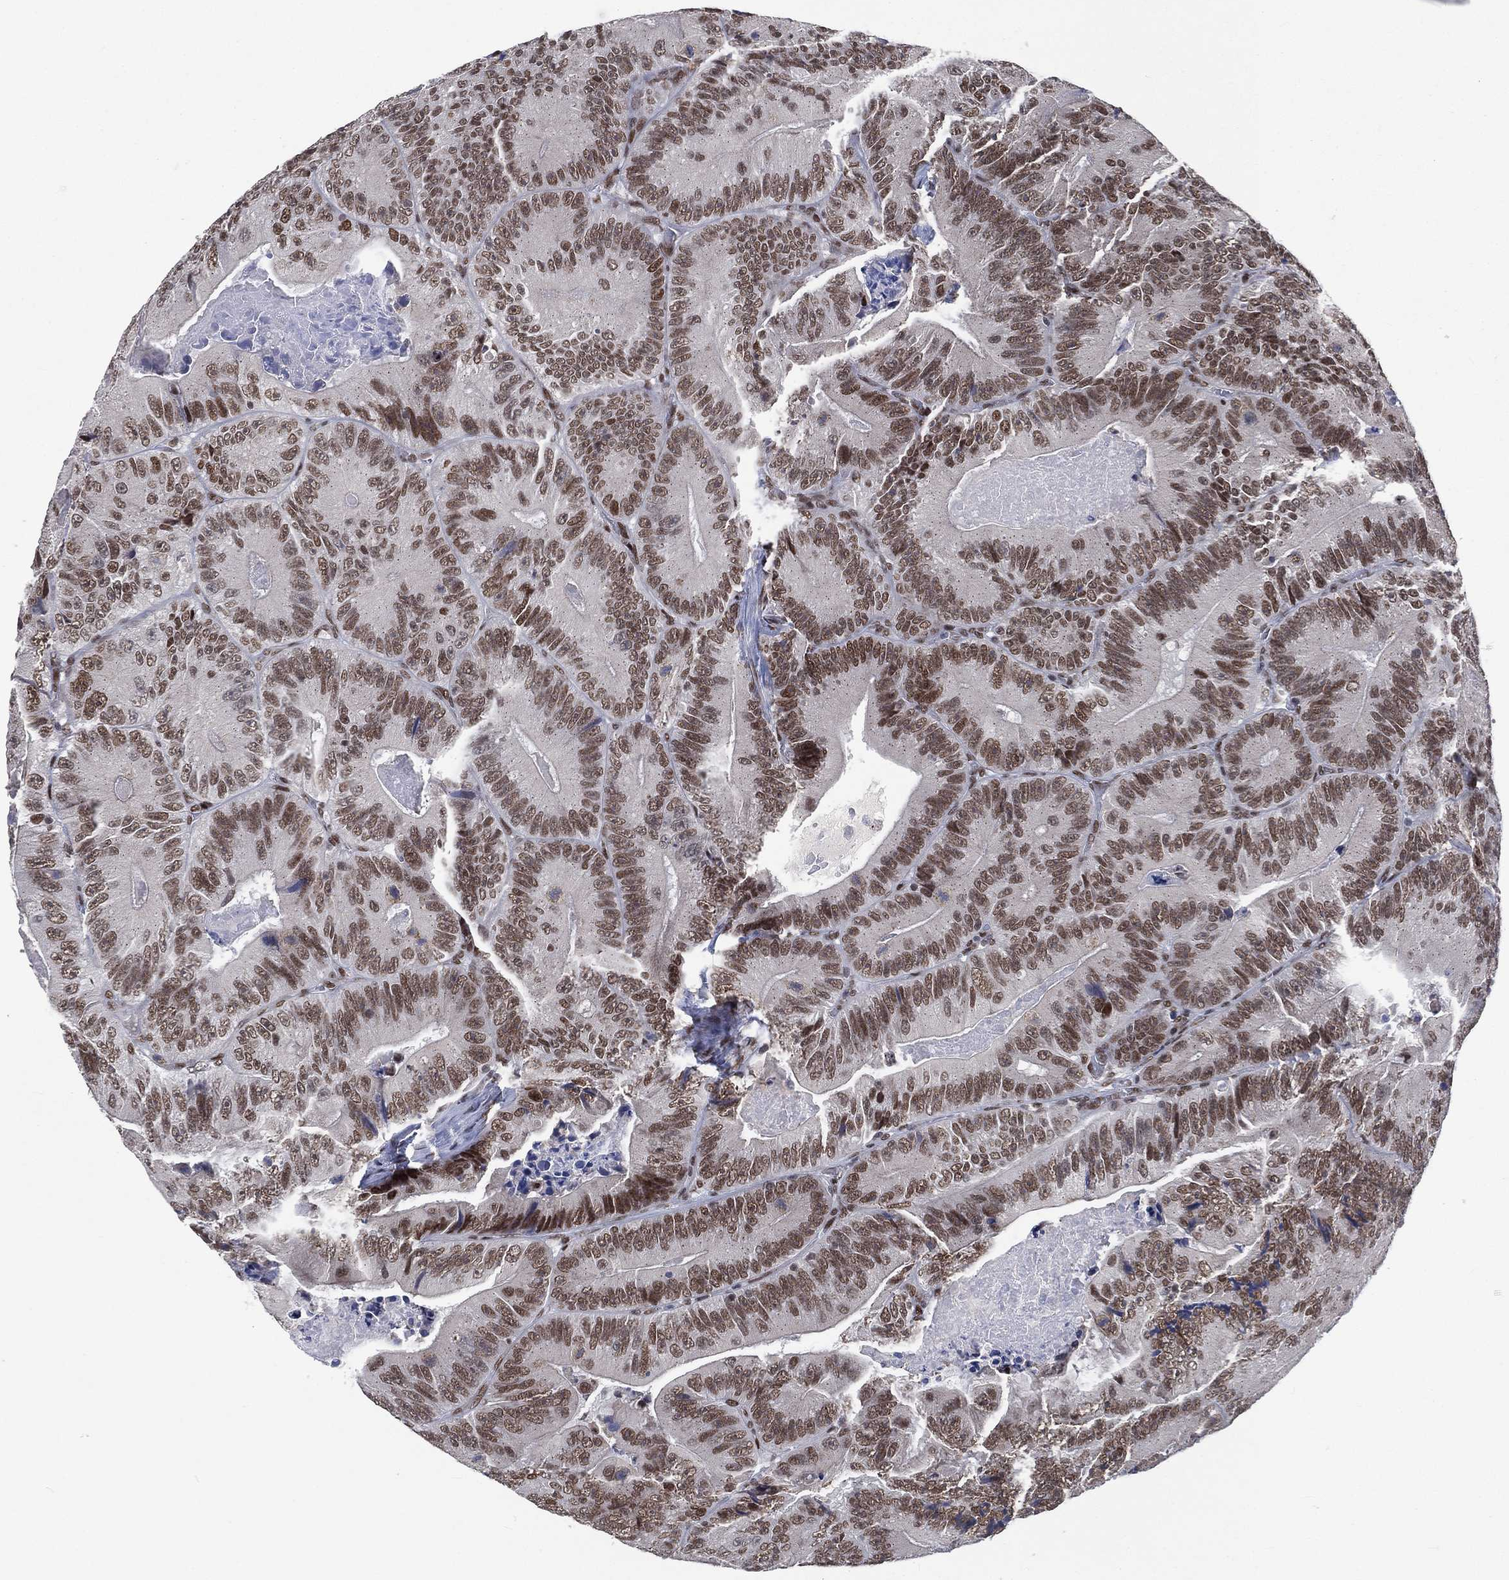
{"staining": {"intensity": "moderate", "quantity": ">75%", "location": "nuclear"}, "tissue": "colorectal cancer", "cell_type": "Tumor cells", "image_type": "cancer", "snomed": [{"axis": "morphology", "description": "Adenocarcinoma, NOS"}, {"axis": "topography", "description": "Colon"}], "caption": "Protein expression by IHC shows moderate nuclear staining in approximately >75% of tumor cells in colorectal cancer (adenocarcinoma). Nuclei are stained in blue.", "gene": "YLPM1", "patient": {"sex": "female", "age": 86}}